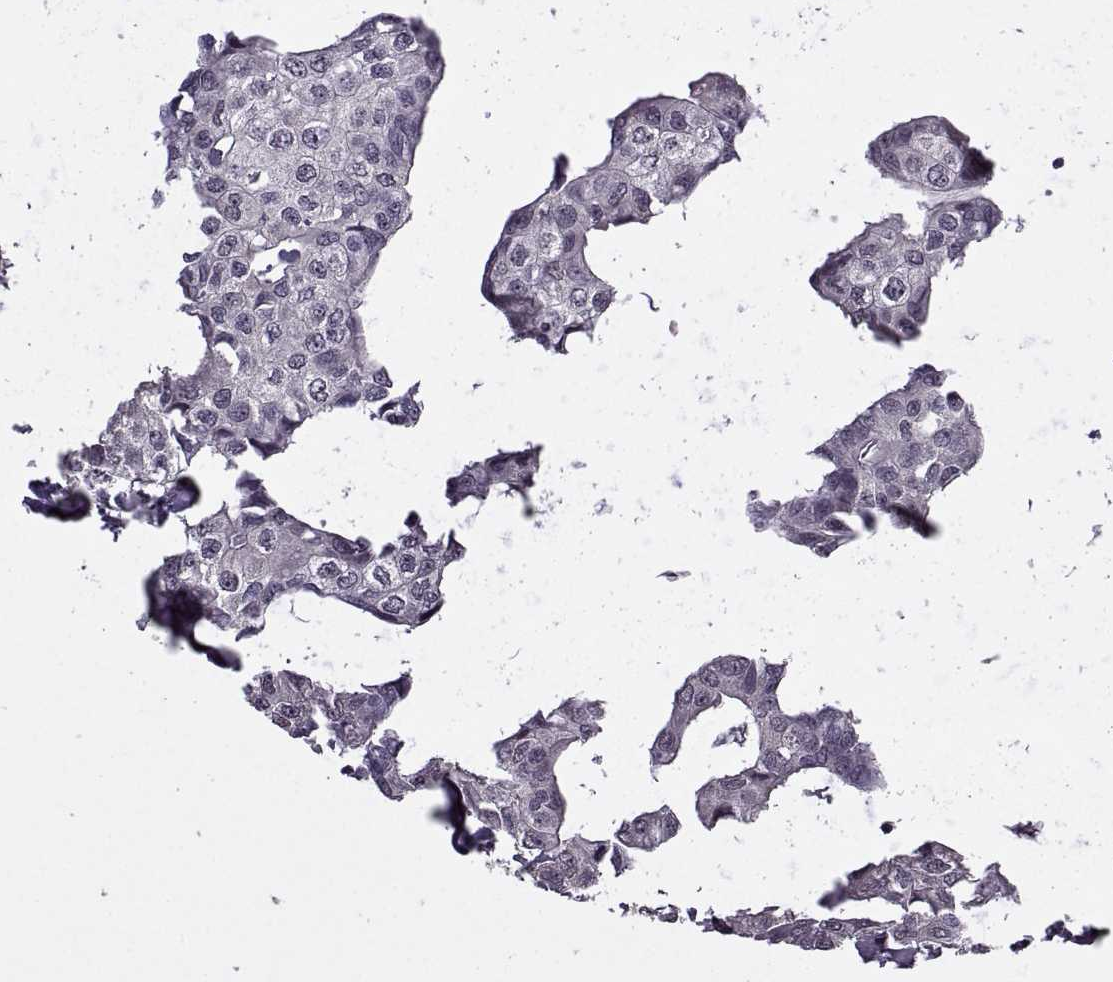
{"staining": {"intensity": "negative", "quantity": "none", "location": "none"}, "tissue": "breast cancer", "cell_type": "Tumor cells", "image_type": "cancer", "snomed": [{"axis": "morphology", "description": "Duct carcinoma"}, {"axis": "topography", "description": "Breast"}], "caption": "Micrograph shows no significant protein expression in tumor cells of breast cancer (infiltrating ductal carcinoma).", "gene": "INTS3", "patient": {"sex": "female", "age": 80}}